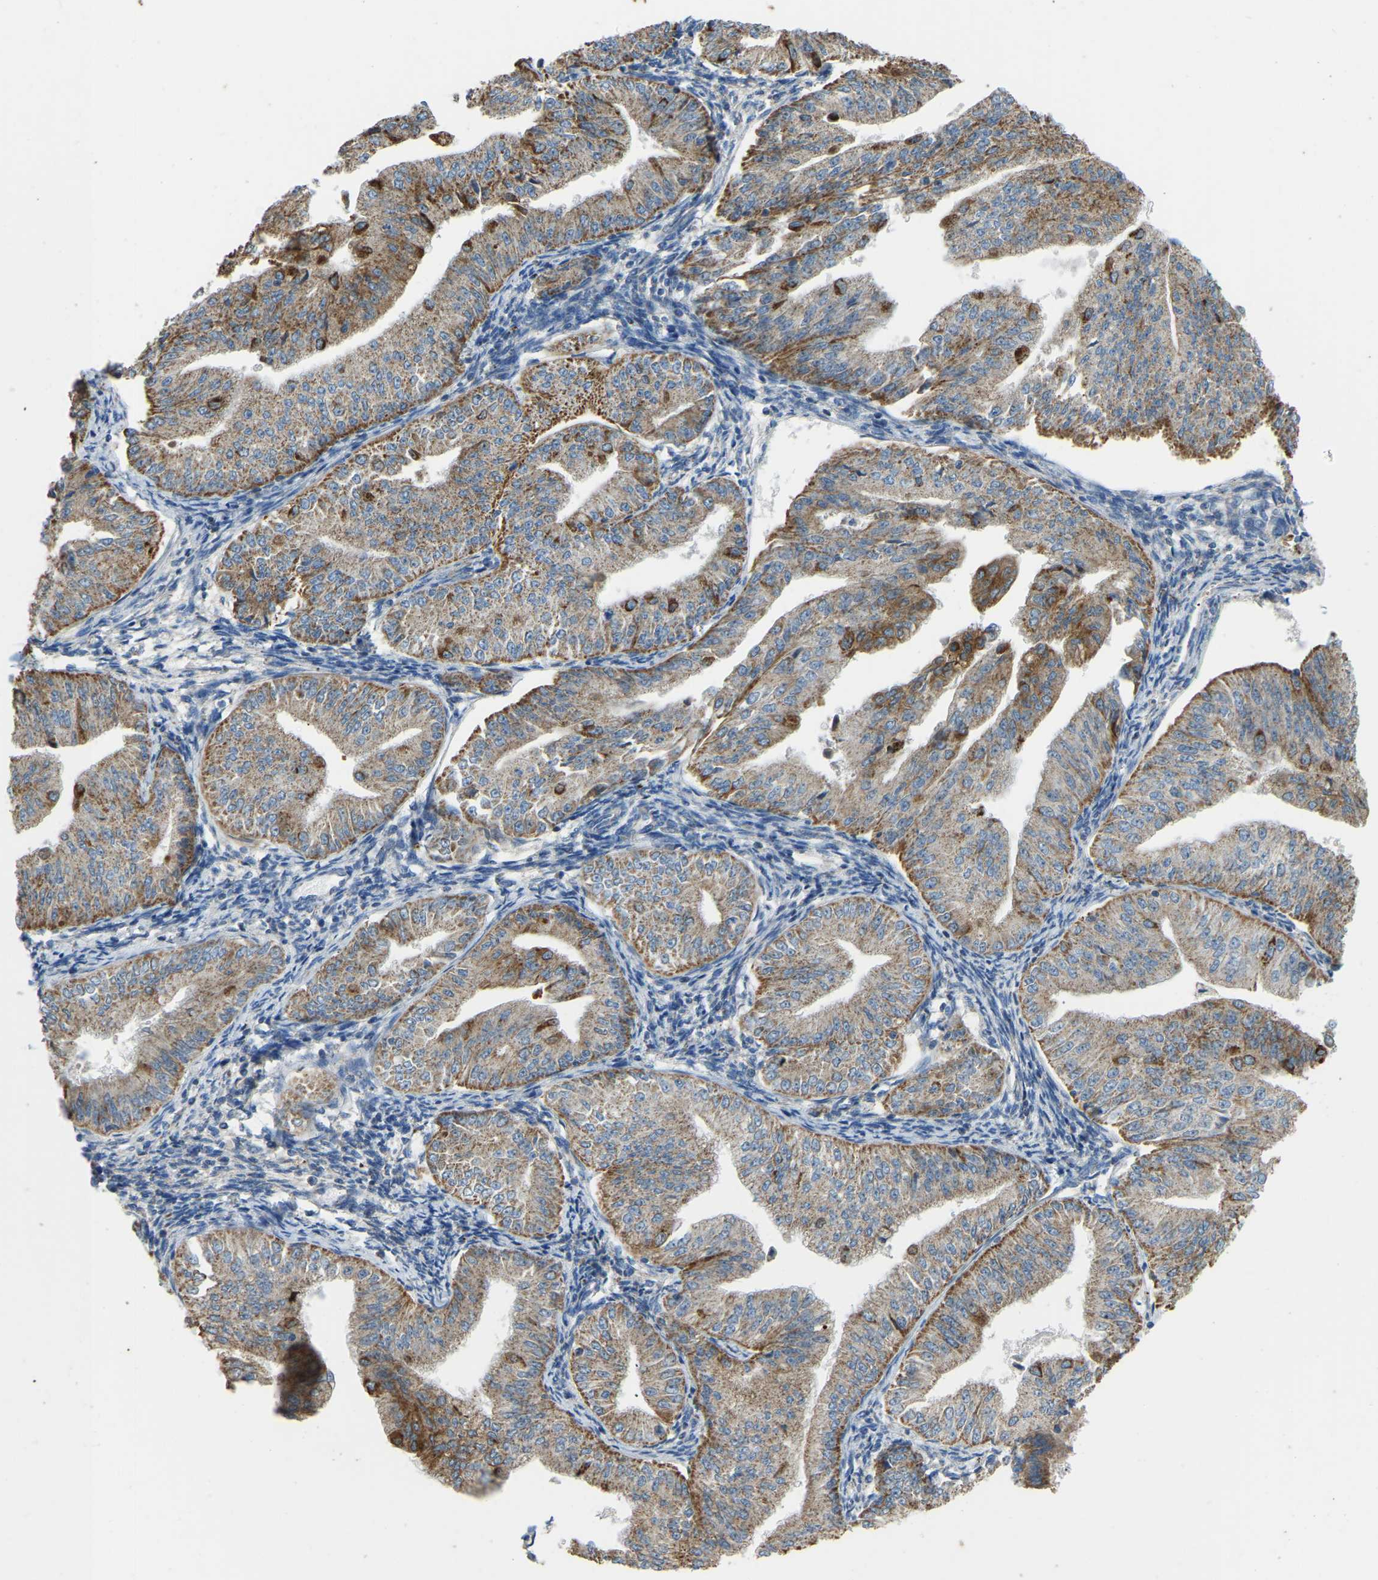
{"staining": {"intensity": "moderate", "quantity": ">75%", "location": "cytoplasmic/membranous"}, "tissue": "endometrial cancer", "cell_type": "Tumor cells", "image_type": "cancer", "snomed": [{"axis": "morphology", "description": "Normal tissue, NOS"}, {"axis": "morphology", "description": "Adenocarcinoma, NOS"}, {"axis": "topography", "description": "Endometrium"}], "caption": "A high-resolution image shows IHC staining of endometrial cancer, which shows moderate cytoplasmic/membranous staining in about >75% of tumor cells.", "gene": "ZNF200", "patient": {"sex": "female", "age": 53}}